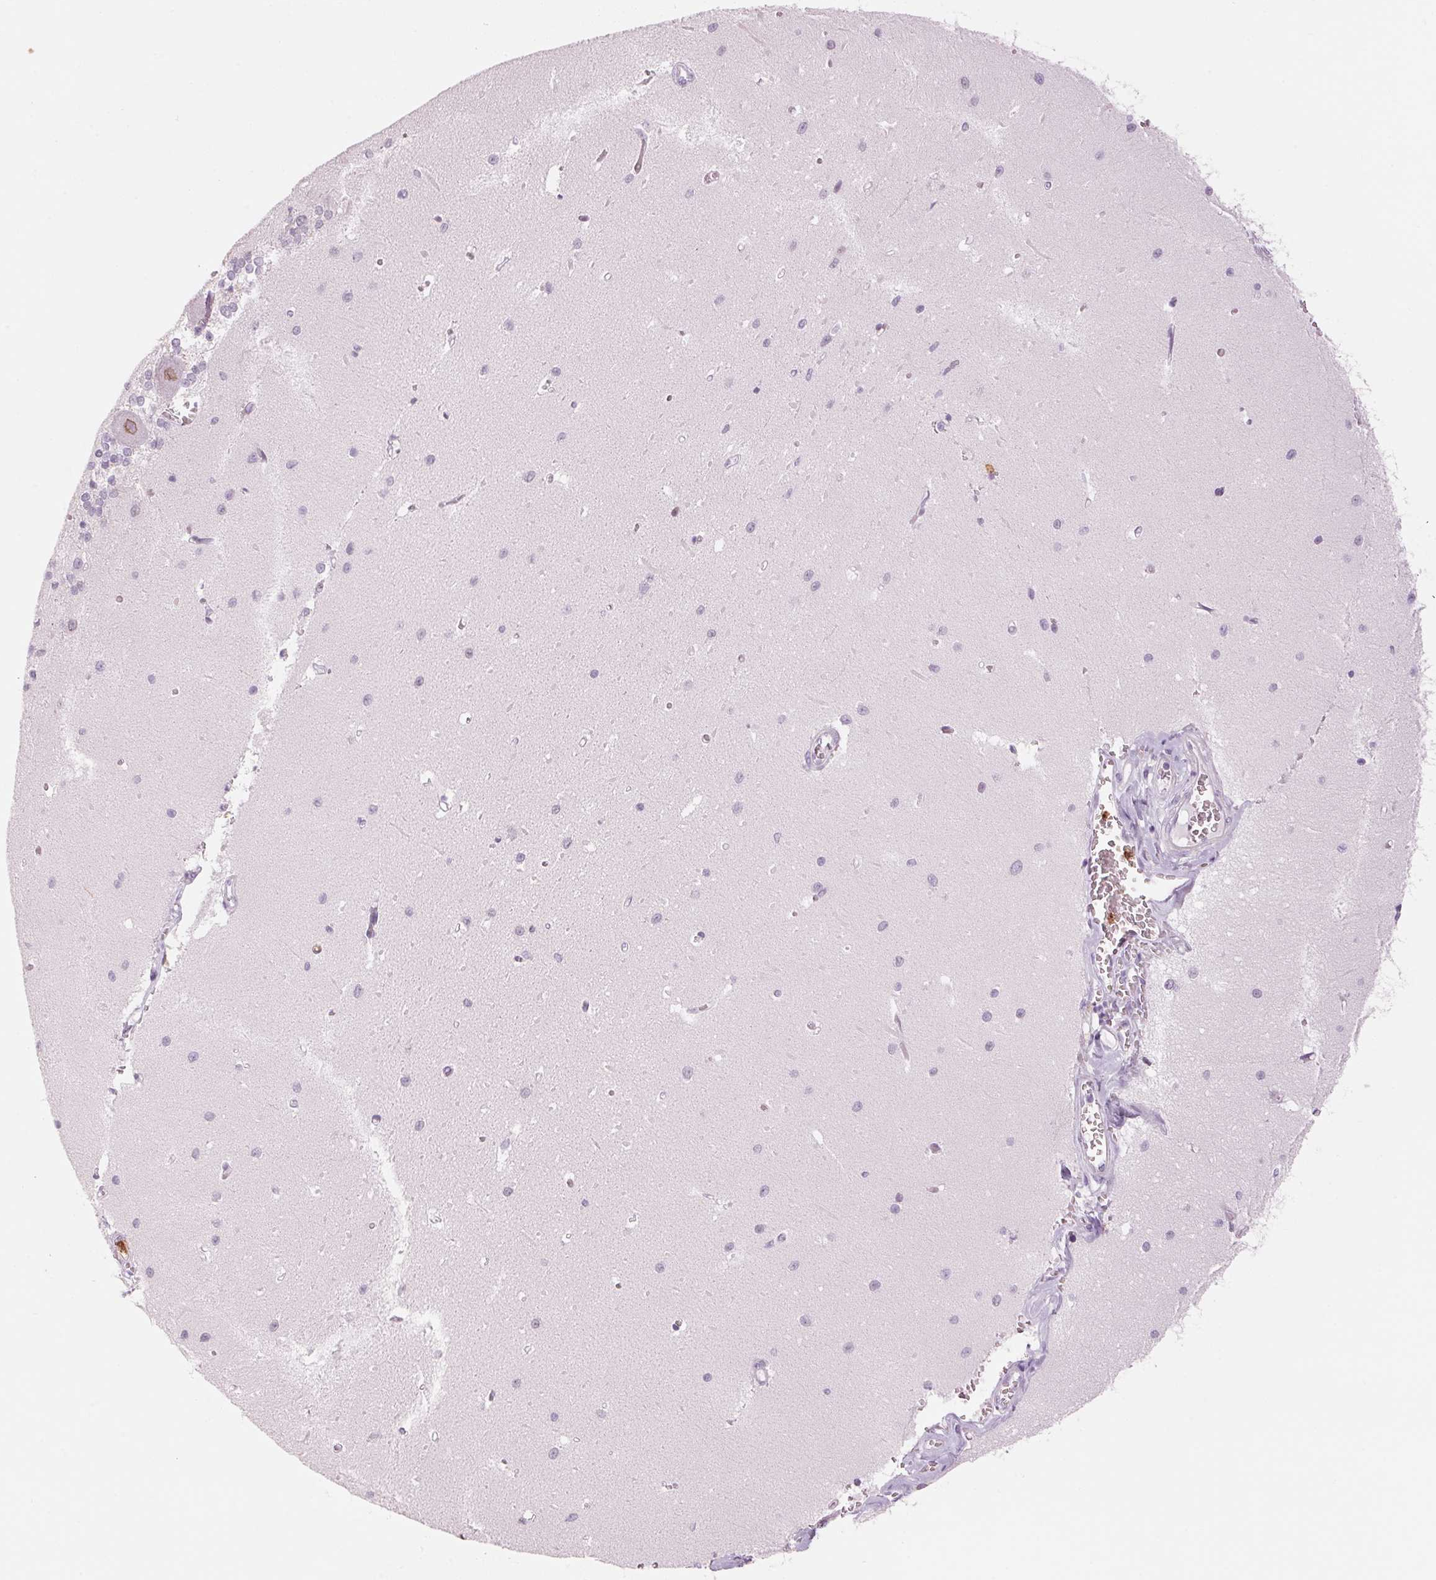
{"staining": {"intensity": "negative", "quantity": "none", "location": "none"}, "tissue": "cerebellum", "cell_type": "Cells in granular layer", "image_type": "normal", "snomed": [{"axis": "morphology", "description": "Normal tissue, NOS"}, {"axis": "topography", "description": "Cerebellum"}], "caption": "Protein analysis of normal cerebellum reveals no significant staining in cells in granular layer.", "gene": "KLK7", "patient": {"sex": "male", "age": 37}}